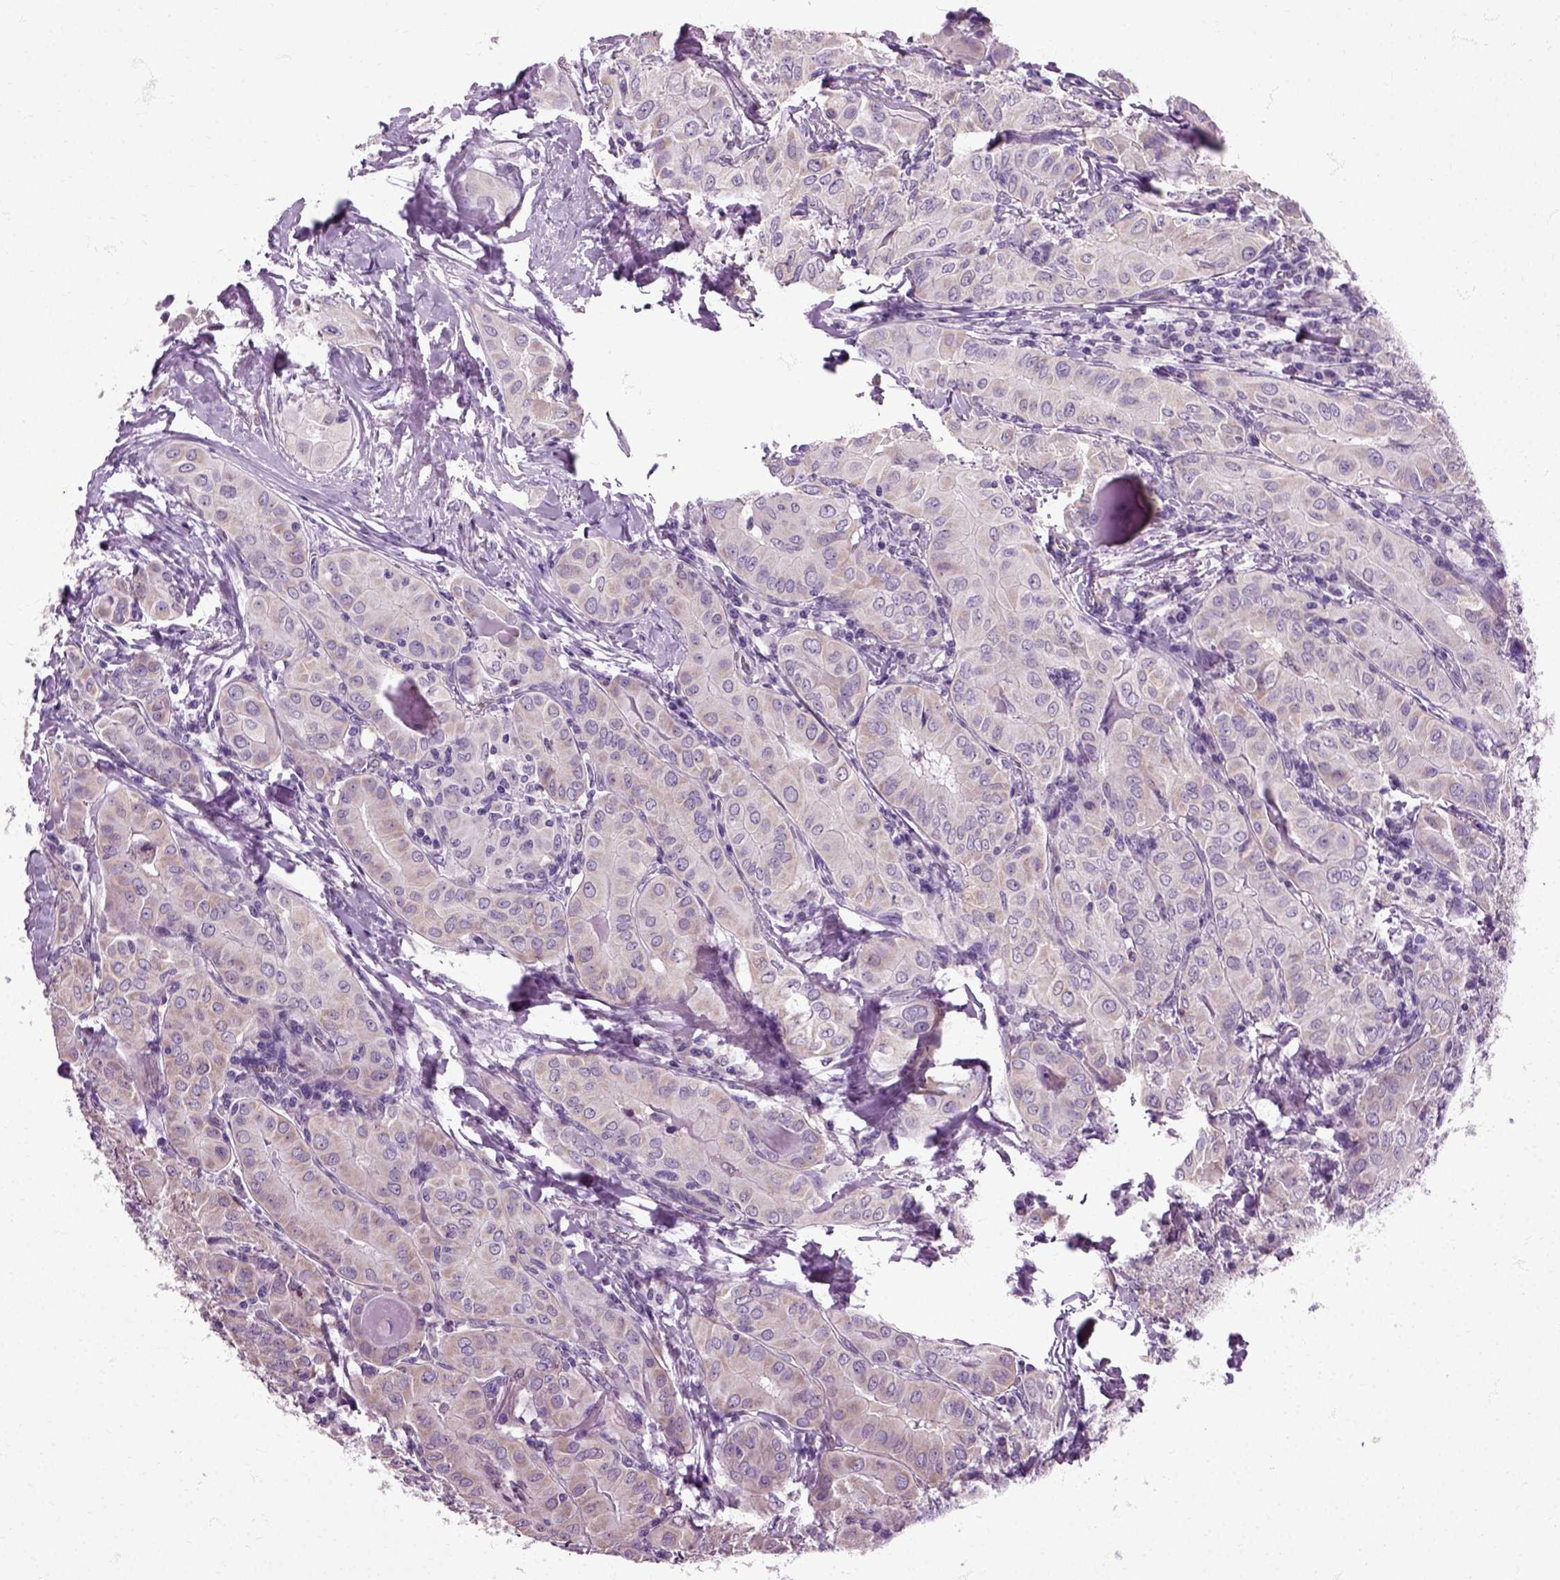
{"staining": {"intensity": "weak", "quantity": "25%-75%", "location": "cytoplasmic/membranous"}, "tissue": "thyroid cancer", "cell_type": "Tumor cells", "image_type": "cancer", "snomed": [{"axis": "morphology", "description": "Papillary adenocarcinoma, NOS"}, {"axis": "topography", "description": "Thyroid gland"}], "caption": "Approximately 25%-75% of tumor cells in human thyroid papillary adenocarcinoma display weak cytoplasmic/membranous protein staining as visualized by brown immunohistochemical staining.", "gene": "HSPA2", "patient": {"sex": "female", "age": 37}}